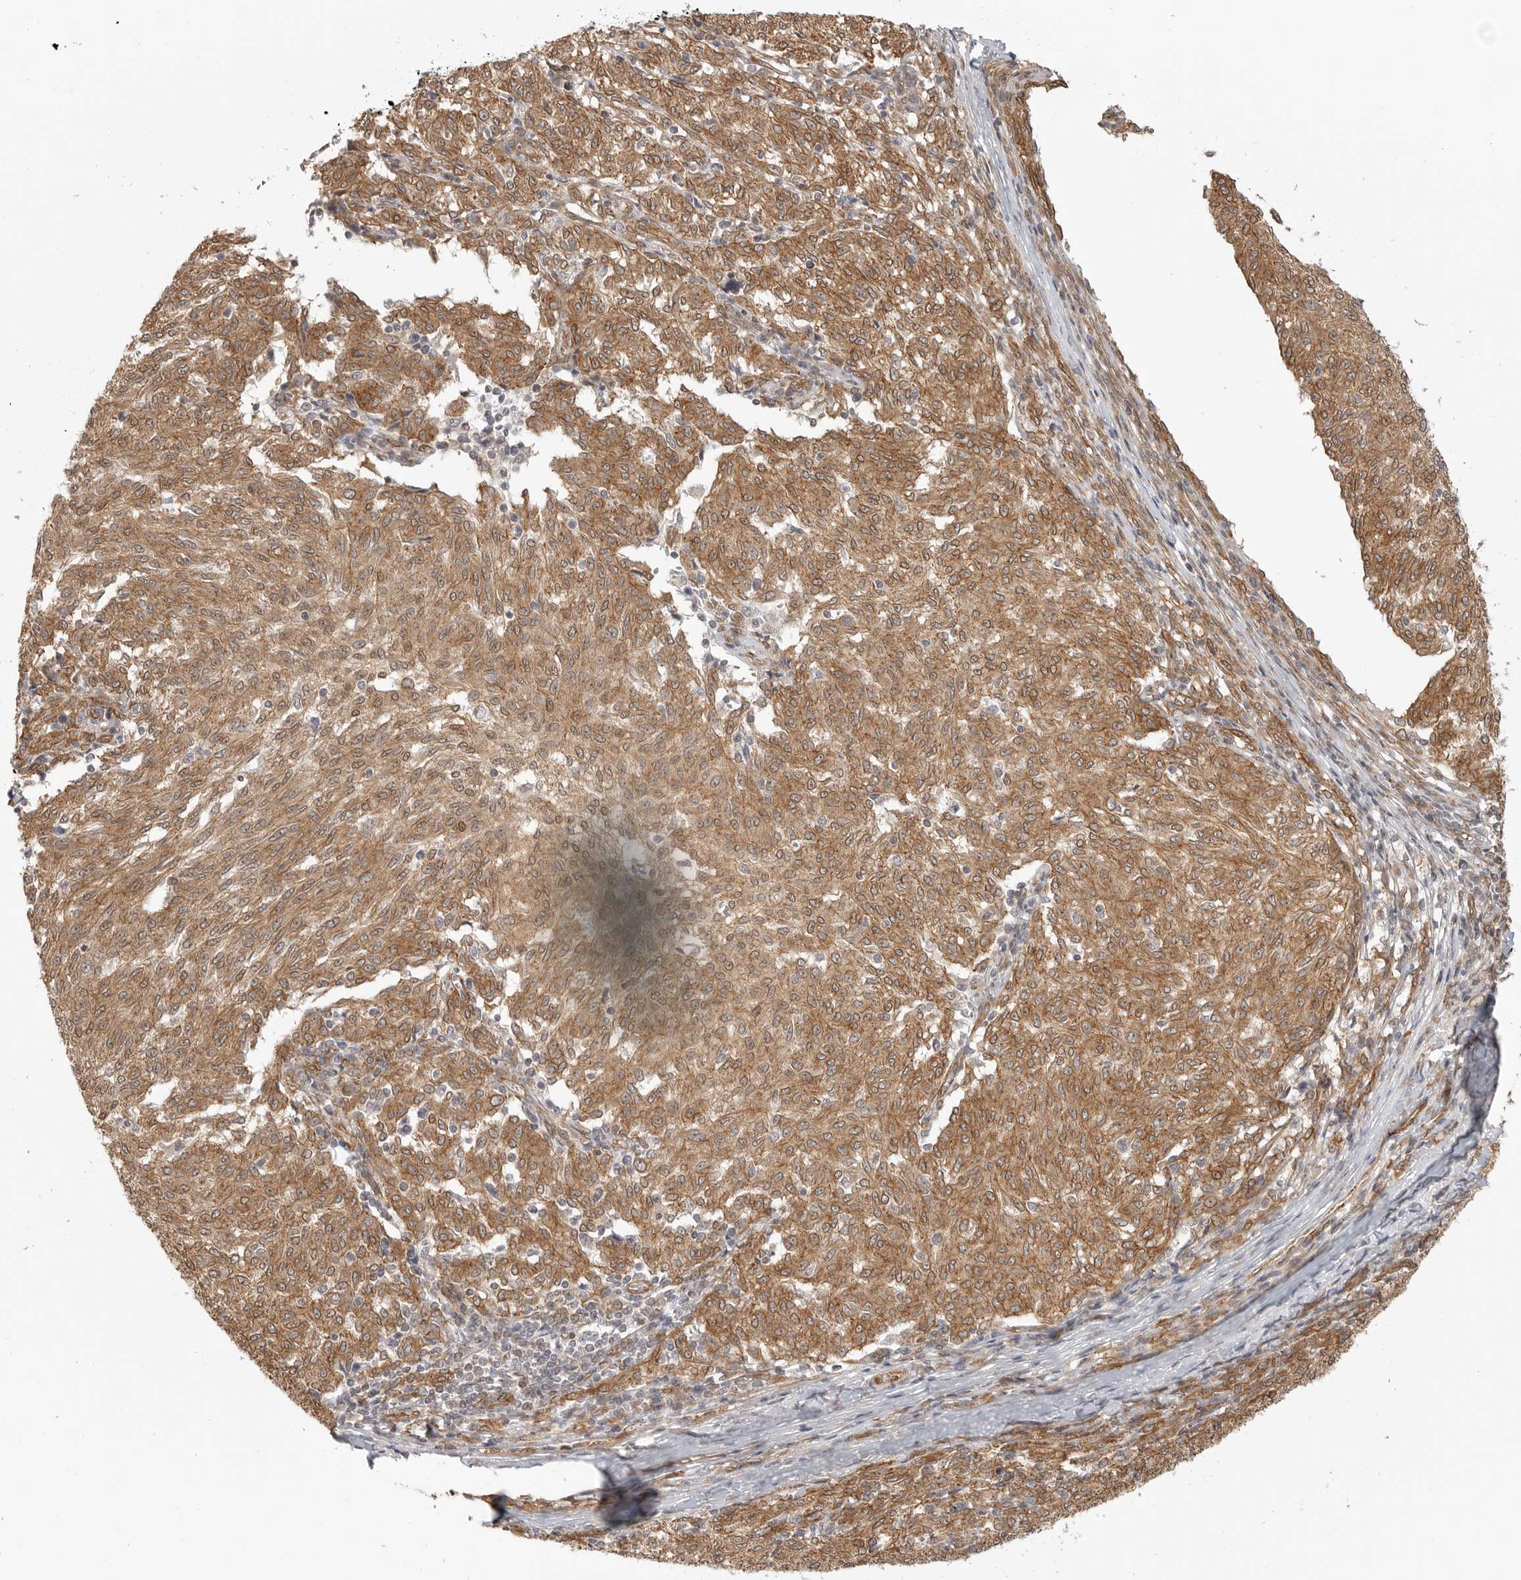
{"staining": {"intensity": "moderate", "quantity": ">75%", "location": "cytoplasmic/membranous,nuclear"}, "tissue": "melanoma", "cell_type": "Tumor cells", "image_type": "cancer", "snomed": [{"axis": "morphology", "description": "Malignant melanoma, NOS"}, {"axis": "topography", "description": "Skin"}], "caption": "There is medium levels of moderate cytoplasmic/membranous and nuclear expression in tumor cells of malignant melanoma, as demonstrated by immunohistochemical staining (brown color).", "gene": "ATOH7", "patient": {"sex": "female", "age": 72}}